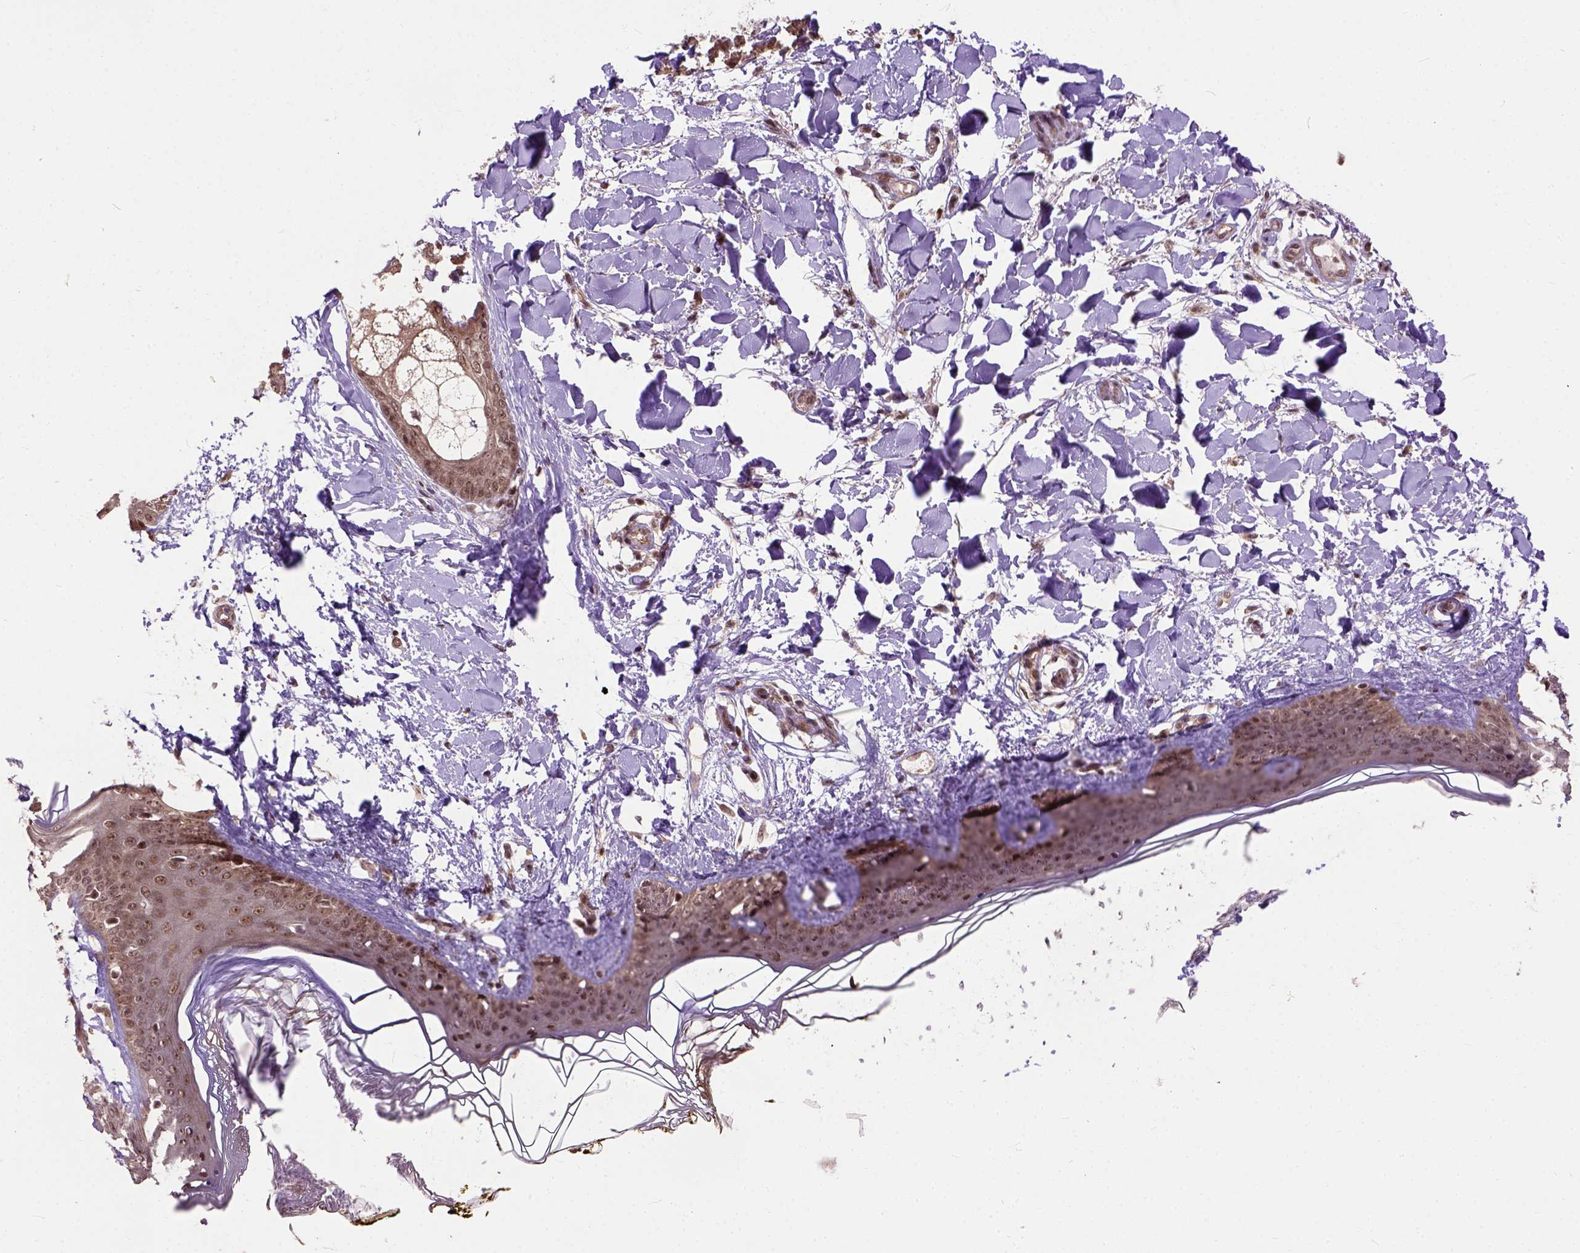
{"staining": {"intensity": "moderate", "quantity": ">75%", "location": "nuclear"}, "tissue": "skin", "cell_type": "Fibroblasts", "image_type": "normal", "snomed": [{"axis": "morphology", "description": "Normal tissue, NOS"}, {"axis": "topography", "description": "Skin"}], "caption": "About >75% of fibroblasts in unremarkable skin reveal moderate nuclear protein positivity as visualized by brown immunohistochemical staining.", "gene": "ZNF630", "patient": {"sex": "female", "age": 34}}